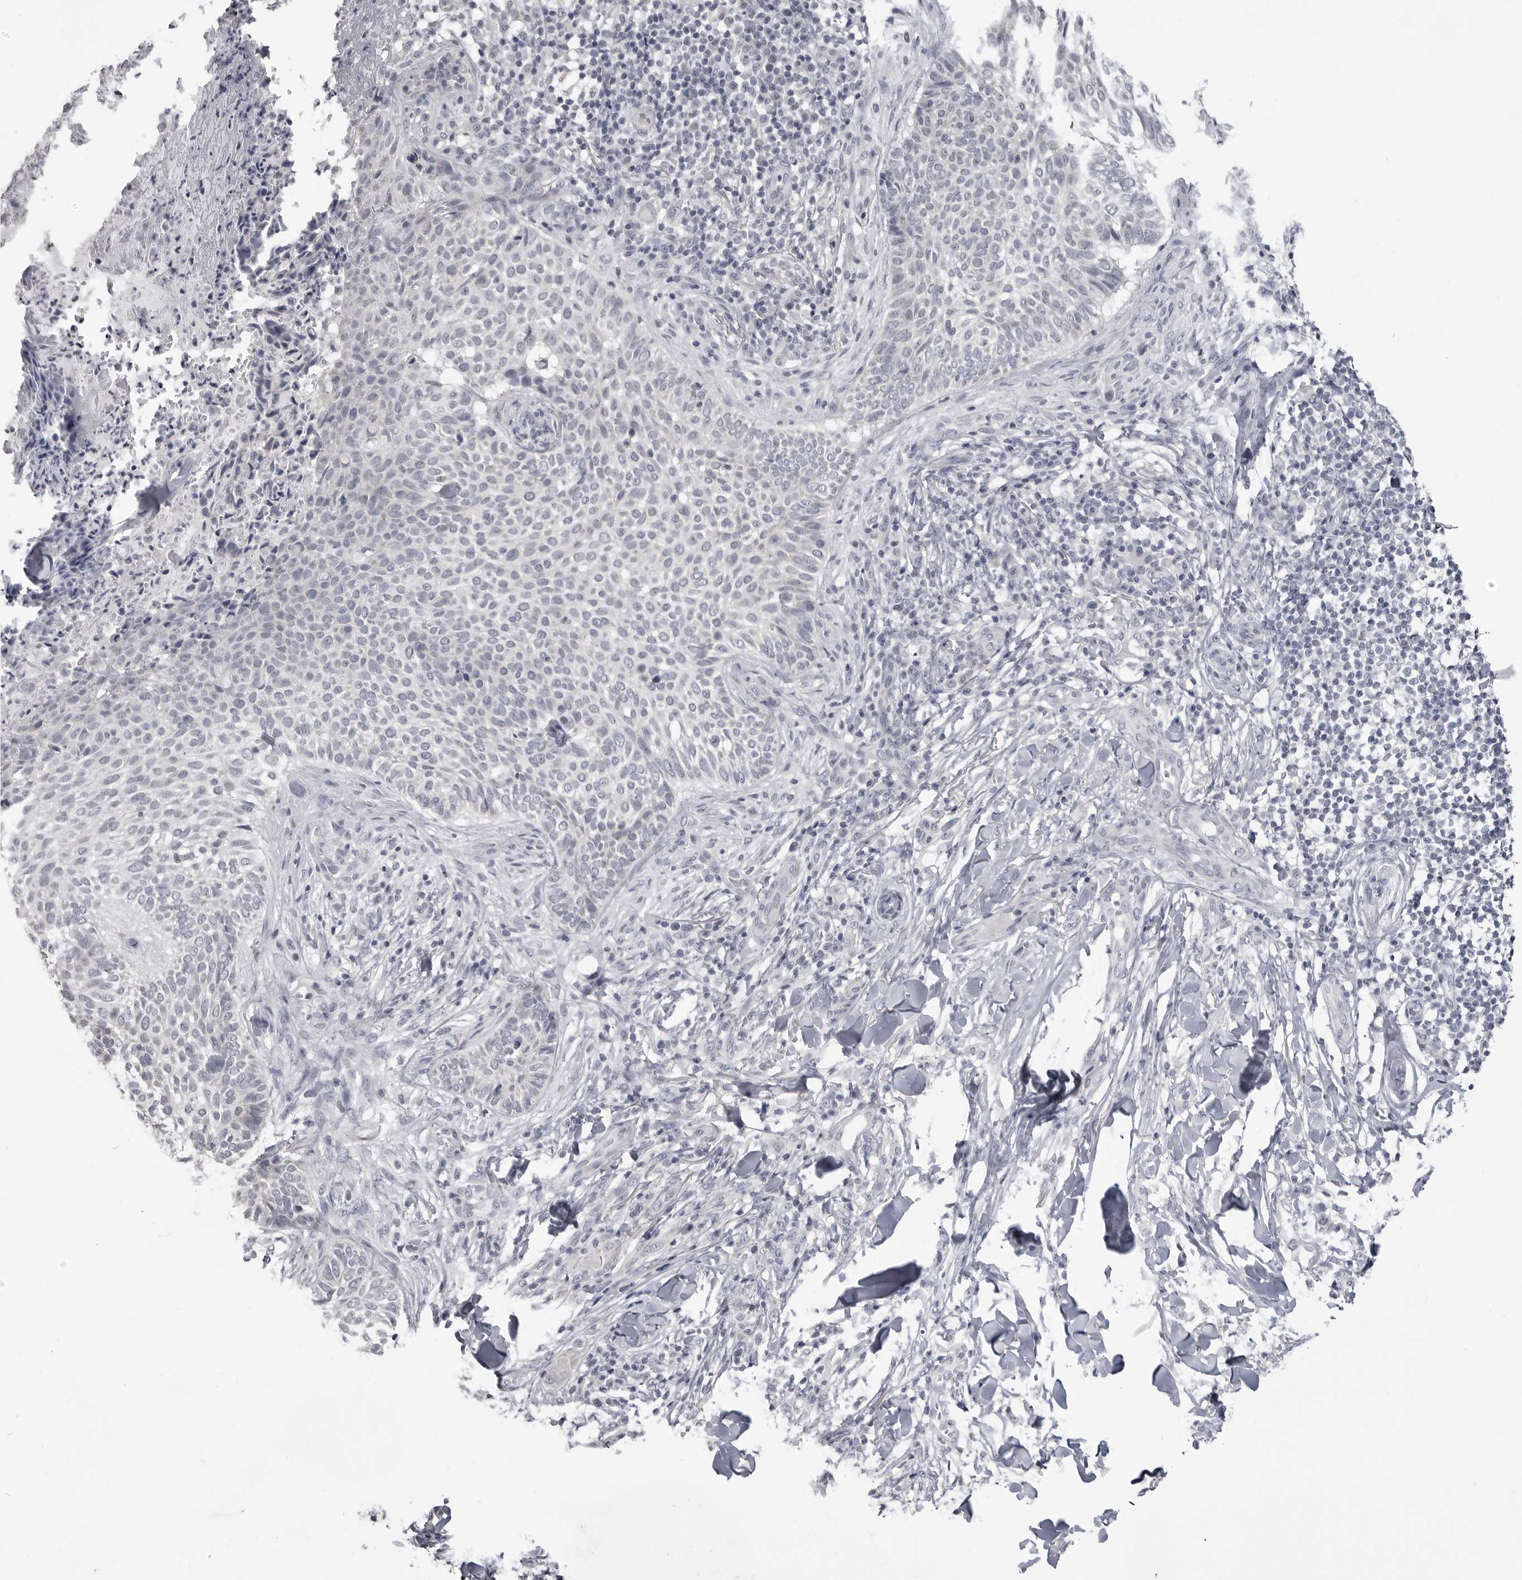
{"staining": {"intensity": "negative", "quantity": "none", "location": "none"}, "tissue": "skin cancer", "cell_type": "Tumor cells", "image_type": "cancer", "snomed": [{"axis": "morphology", "description": "Normal tissue, NOS"}, {"axis": "morphology", "description": "Basal cell carcinoma"}, {"axis": "topography", "description": "Skin"}], "caption": "High magnification brightfield microscopy of skin basal cell carcinoma stained with DAB (3,3'-diaminobenzidine) (brown) and counterstained with hematoxylin (blue): tumor cells show no significant expression.", "gene": "GPN2", "patient": {"sex": "male", "age": 67}}